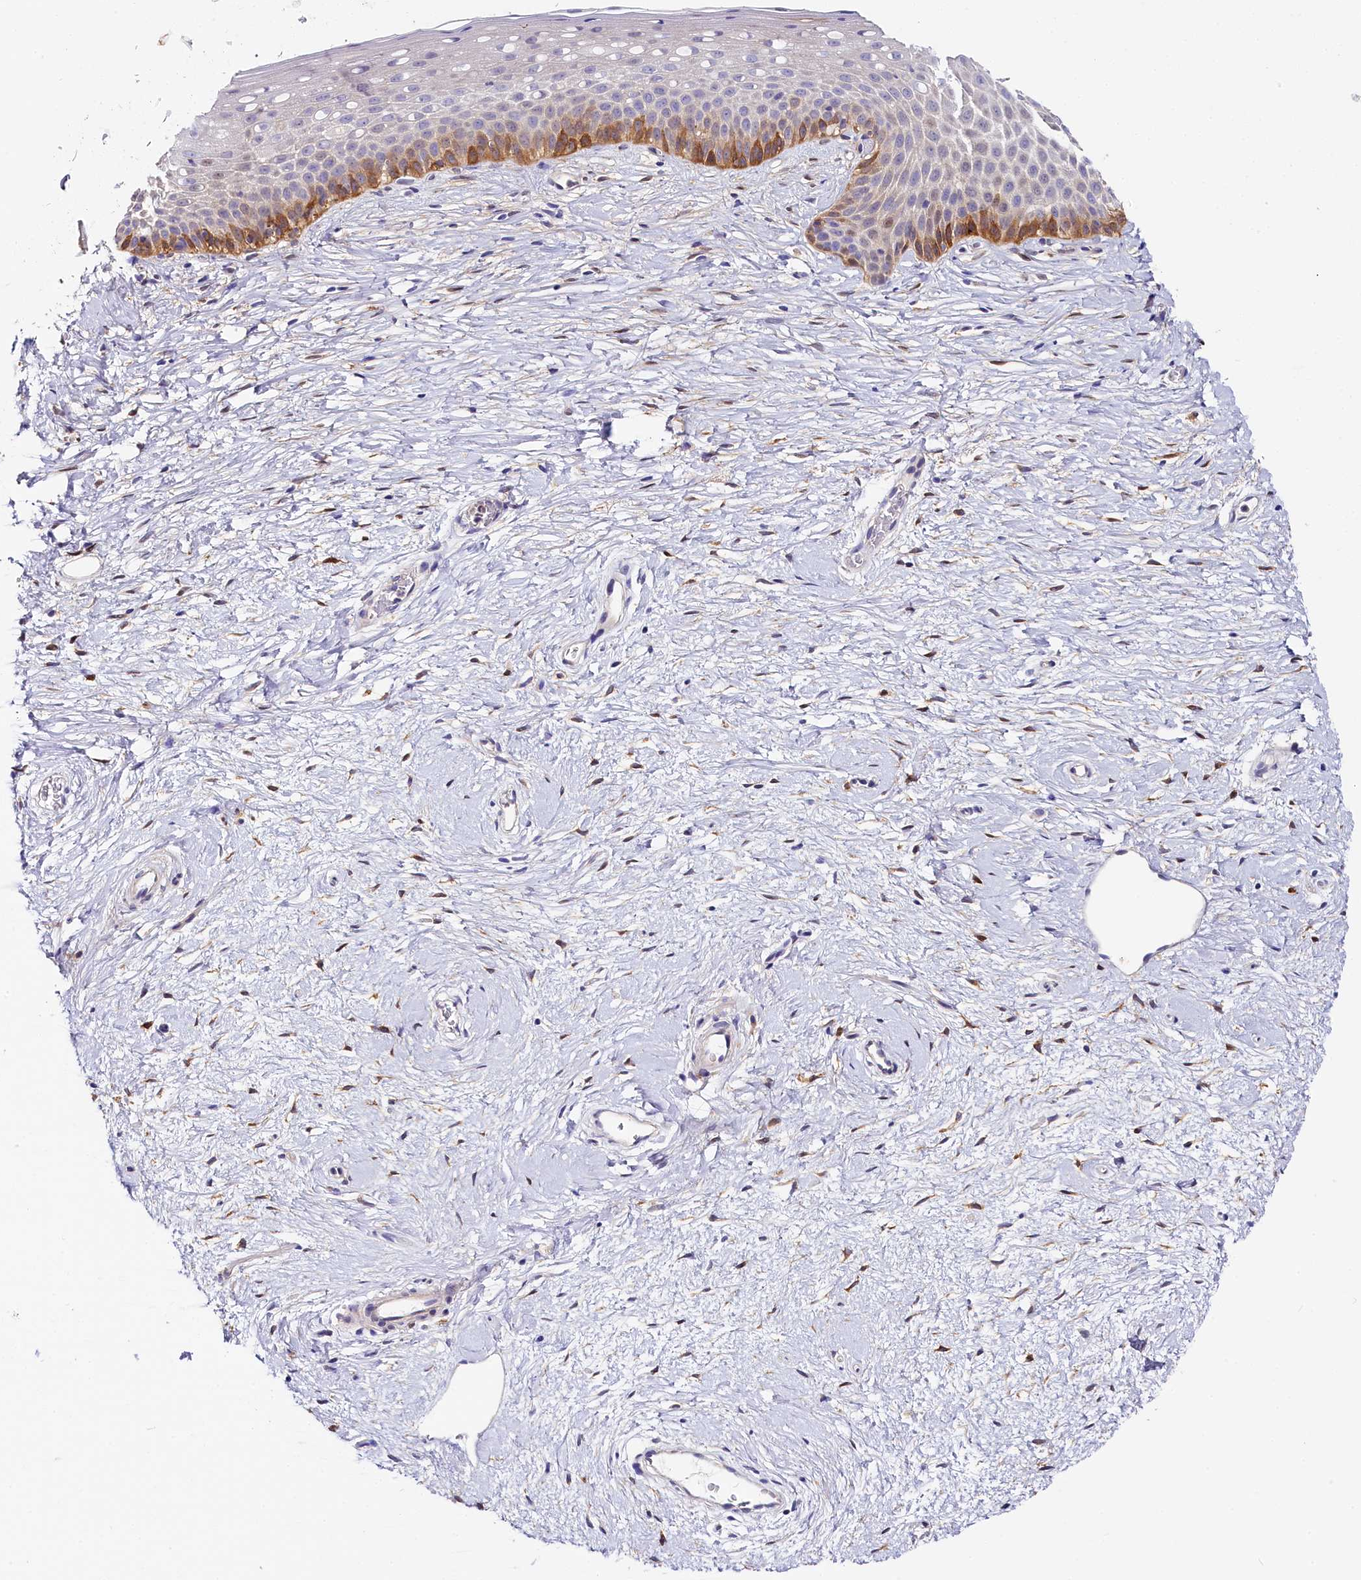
{"staining": {"intensity": "moderate", "quantity": ">75%", "location": "cytoplasmic/membranous"}, "tissue": "cervix", "cell_type": "Glandular cells", "image_type": "normal", "snomed": [{"axis": "morphology", "description": "Normal tissue, NOS"}, {"axis": "topography", "description": "Cervix"}], "caption": "An IHC micrograph of benign tissue is shown. Protein staining in brown shows moderate cytoplasmic/membranous positivity in cervix within glandular cells.", "gene": "KATNB1", "patient": {"sex": "female", "age": 57}}